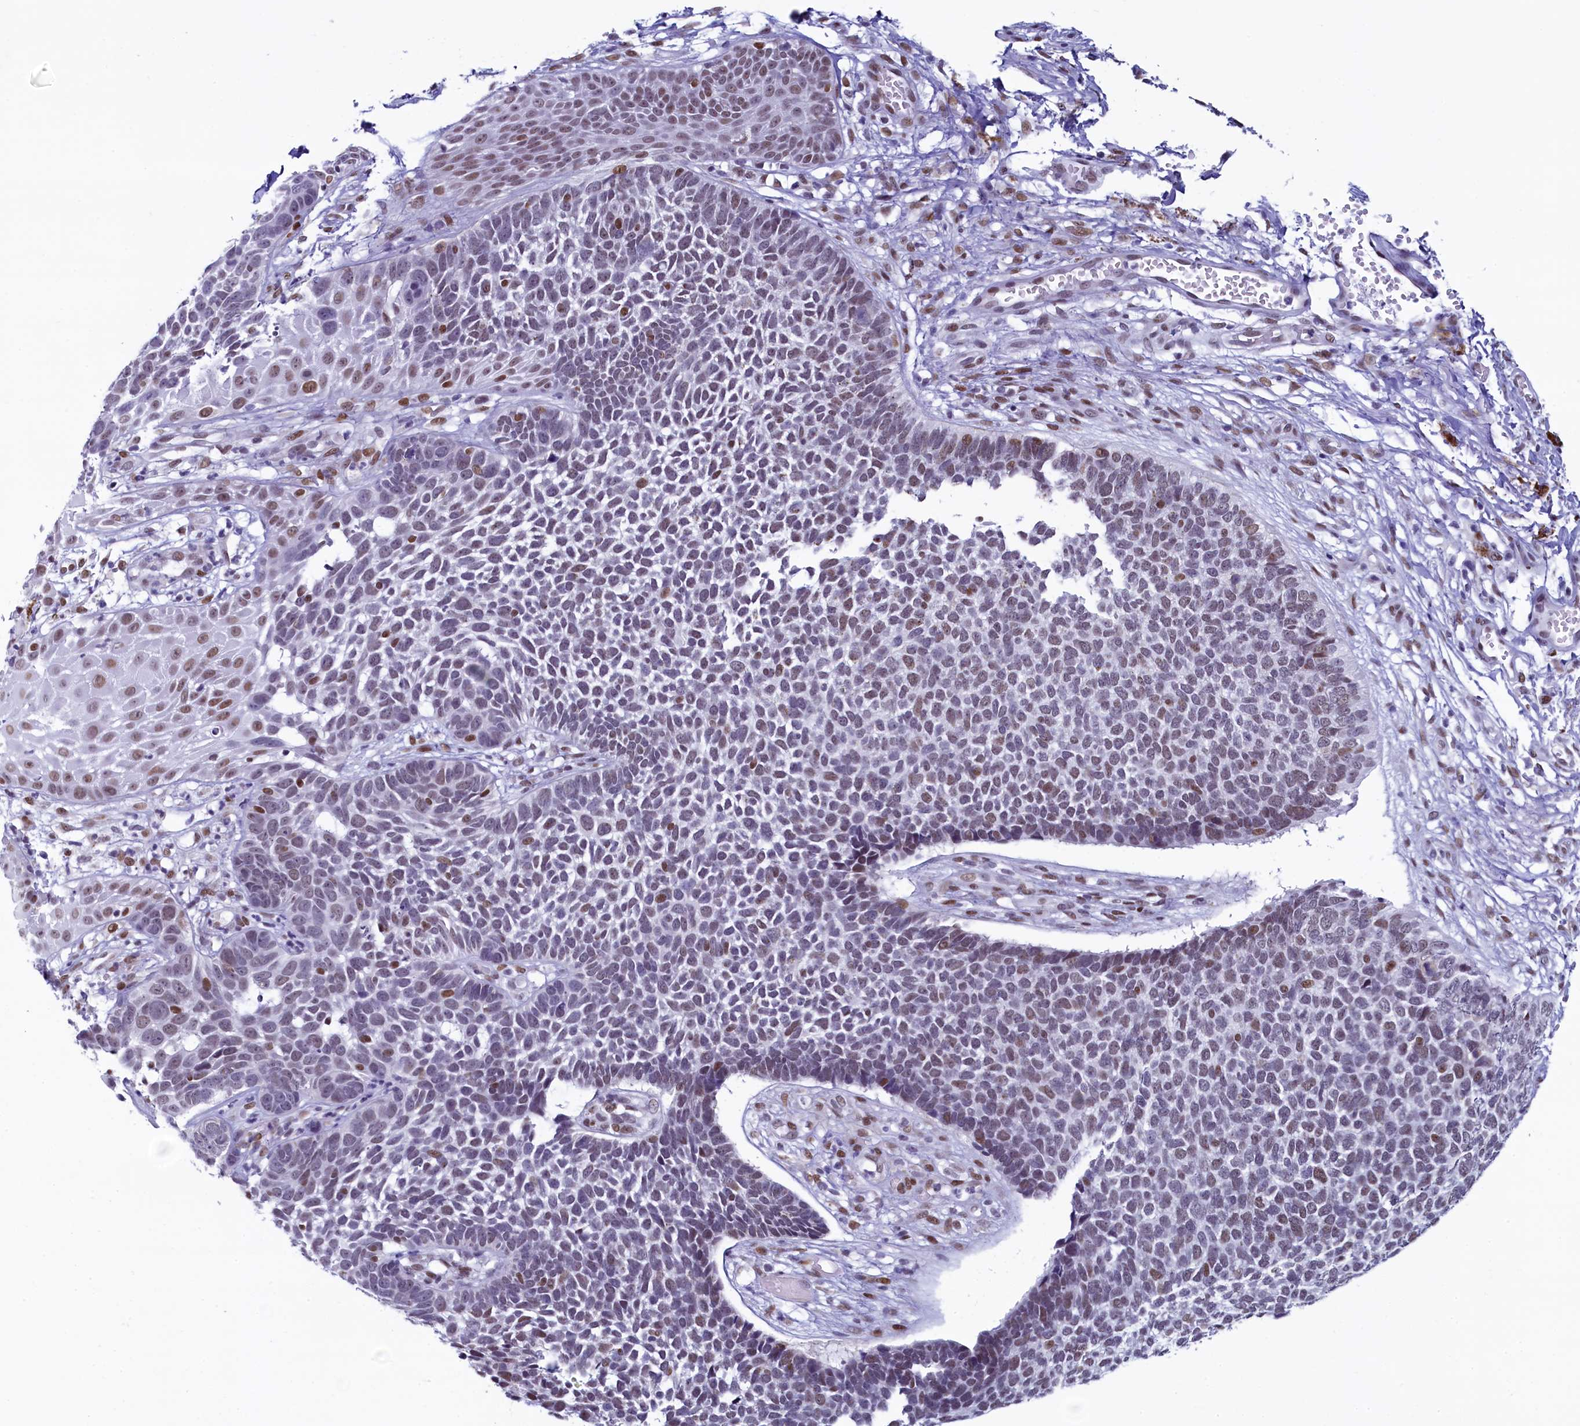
{"staining": {"intensity": "moderate", "quantity": "<25%", "location": "nuclear"}, "tissue": "skin cancer", "cell_type": "Tumor cells", "image_type": "cancer", "snomed": [{"axis": "morphology", "description": "Basal cell carcinoma"}, {"axis": "topography", "description": "Skin"}], "caption": "This micrograph displays skin basal cell carcinoma stained with immunohistochemistry to label a protein in brown. The nuclear of tumor cells show moderate positivity for the protein. Nuclei are counter-stained blue.", "gene": "SUGP2", "patient": {"sex": "female", "age": 84}}